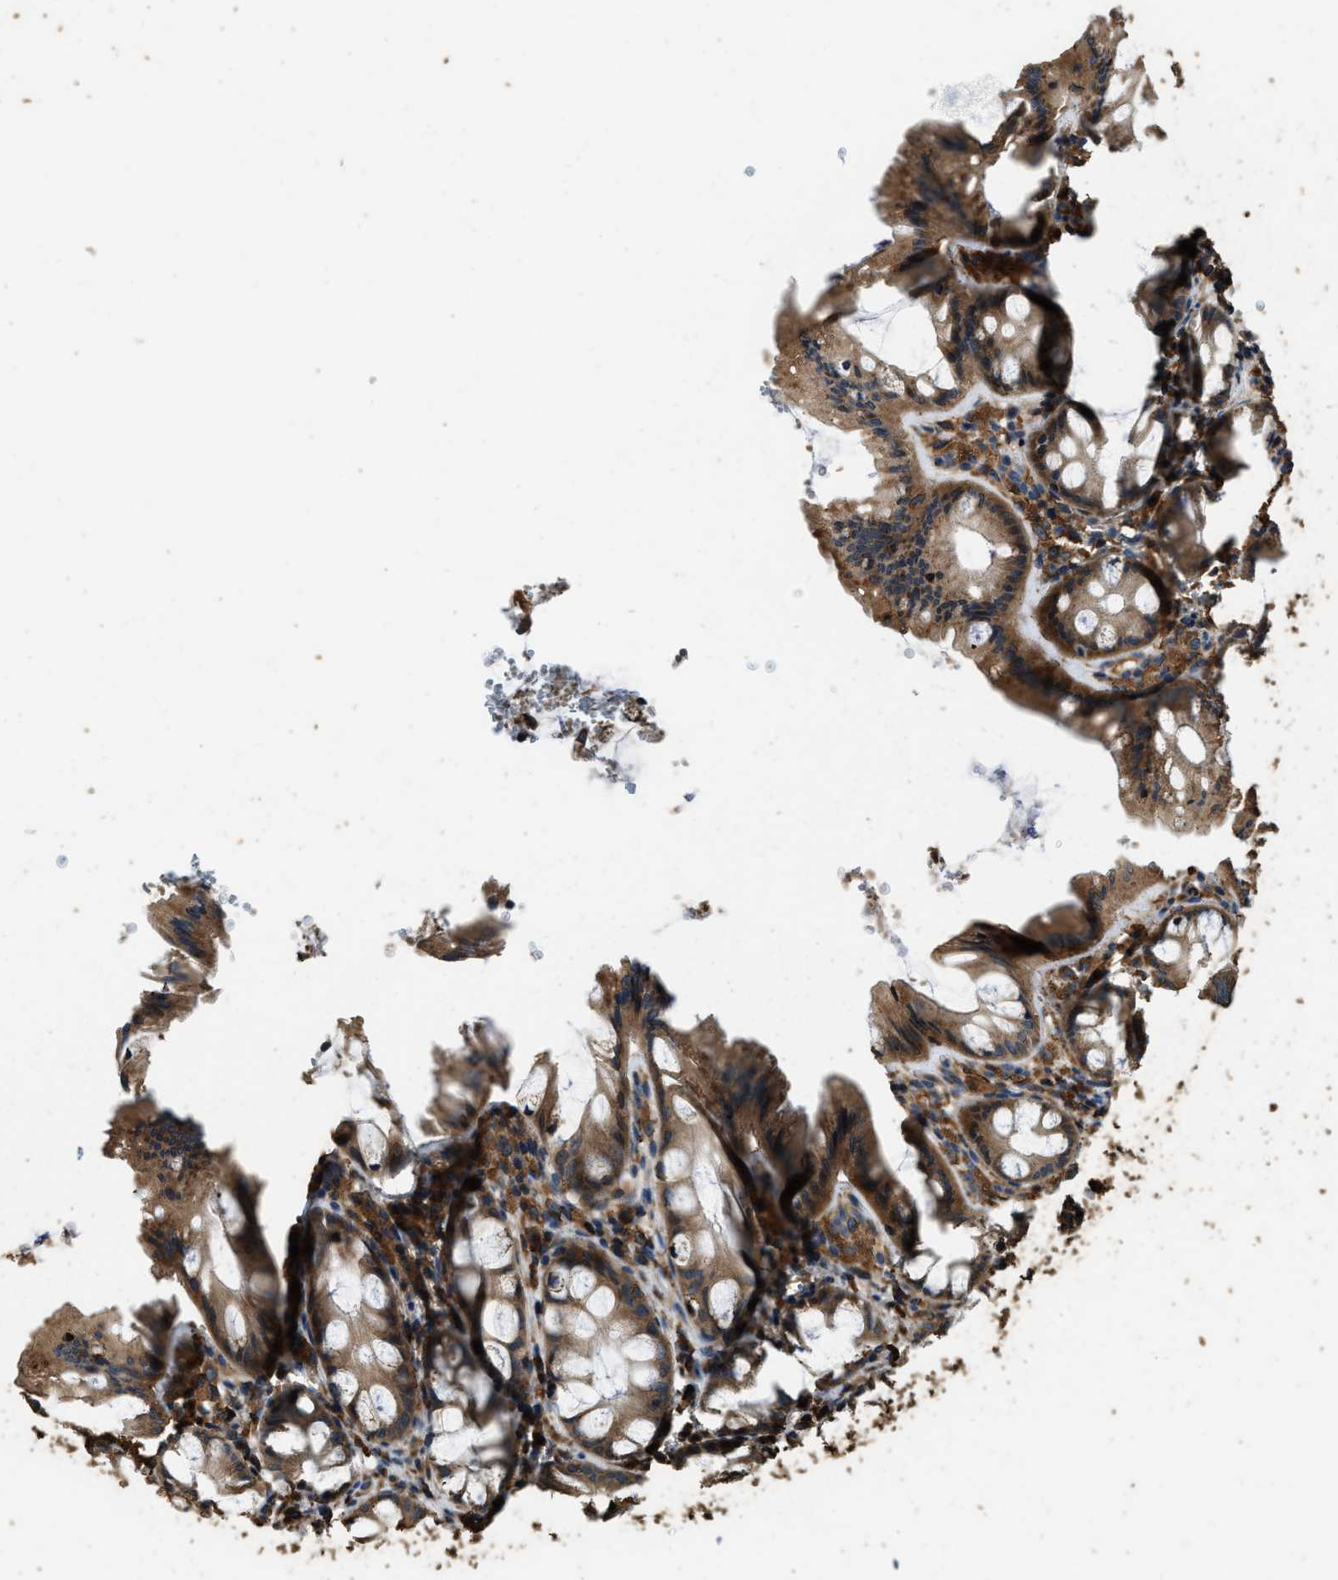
{"staining": {"intensity": "moderate", "quantity": ">75%", "location": "cytoplasmic/membranous"}, "tissue": "colon", "cell_type": "Endothelial cells", "image_type": "normal", "snomed": [{"axis": "morphology", "description": "Normal tissue, NOS"}, {"axis": "topography", "description": "Colon"}], "caption": "The immunohistochemical stain highlights moderate cytoplasmic/membranous expression in endothelial cells of unremarkable colon. The staining was performed using DAB, with brown indicating positive protein expression. Nuclei are stained blue with hematoxylin.", "gene": "ERGIC1", "patient": {"sex": "male", "age": 47}}